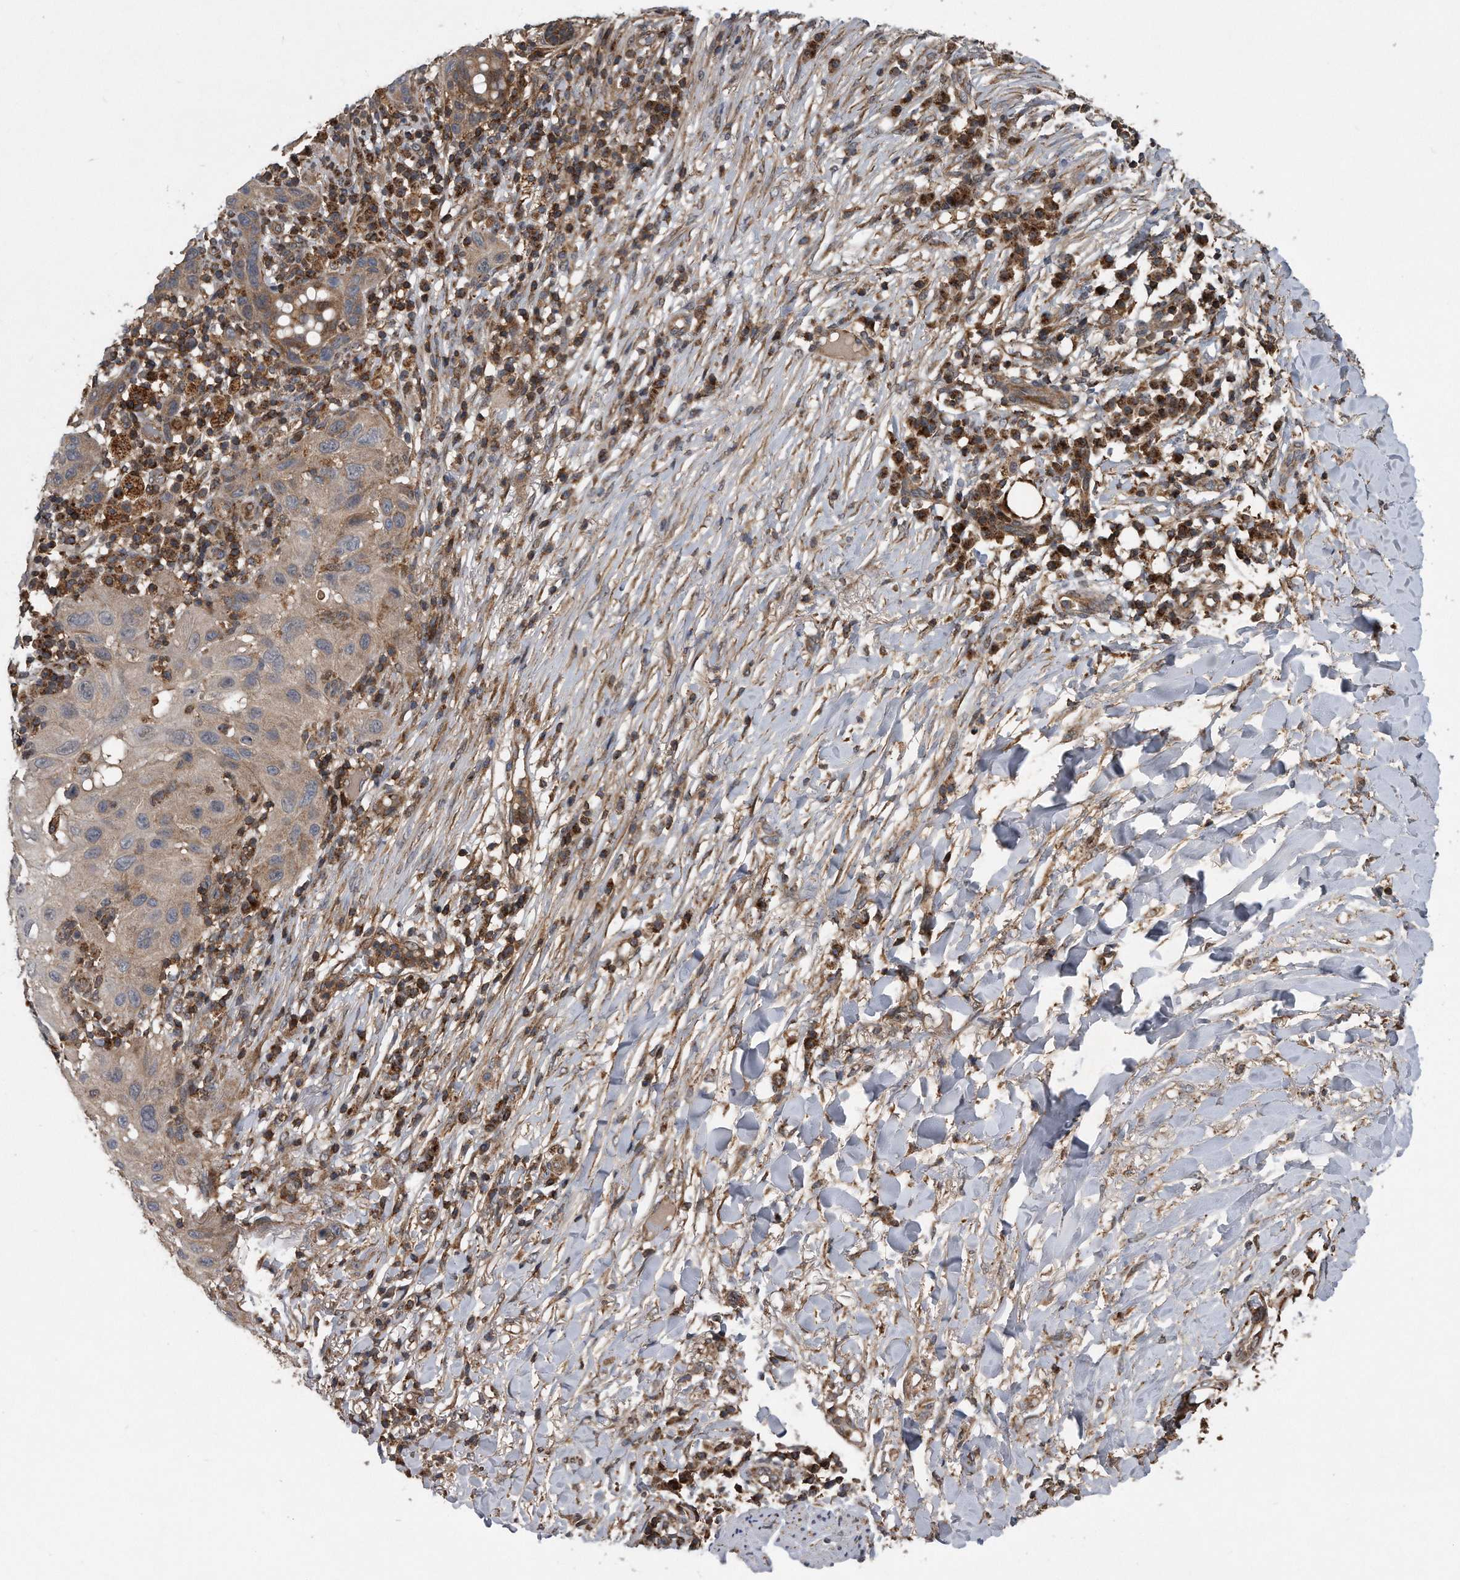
{"staining": {"intensity": "weak", "quantity": "25%-75%", "location": "cytoplasmic/membranous"}, "tissue": "skin cancer", "cell_type": "Tumor cells", "image_type": "cancer", "snomed": [{"axis": "morphology", "description": "Normal tissue, NOS"}, {"axis": "morphology", "description": "Squamous cell carcinoma, NOS"}, {"axis": "topography", "description": "Skin"}], "caption": "Protein expression analysis of squamous cell carcinoma (skin) exhibits weak cytoplasmic/membranous staining in about 25%-75% of tumor cells. (brown staining indicates protein expression, while blue staining denotes nuclei).", "gene": "ALPK2", "patient": {"sex": "female", "age": 96}}